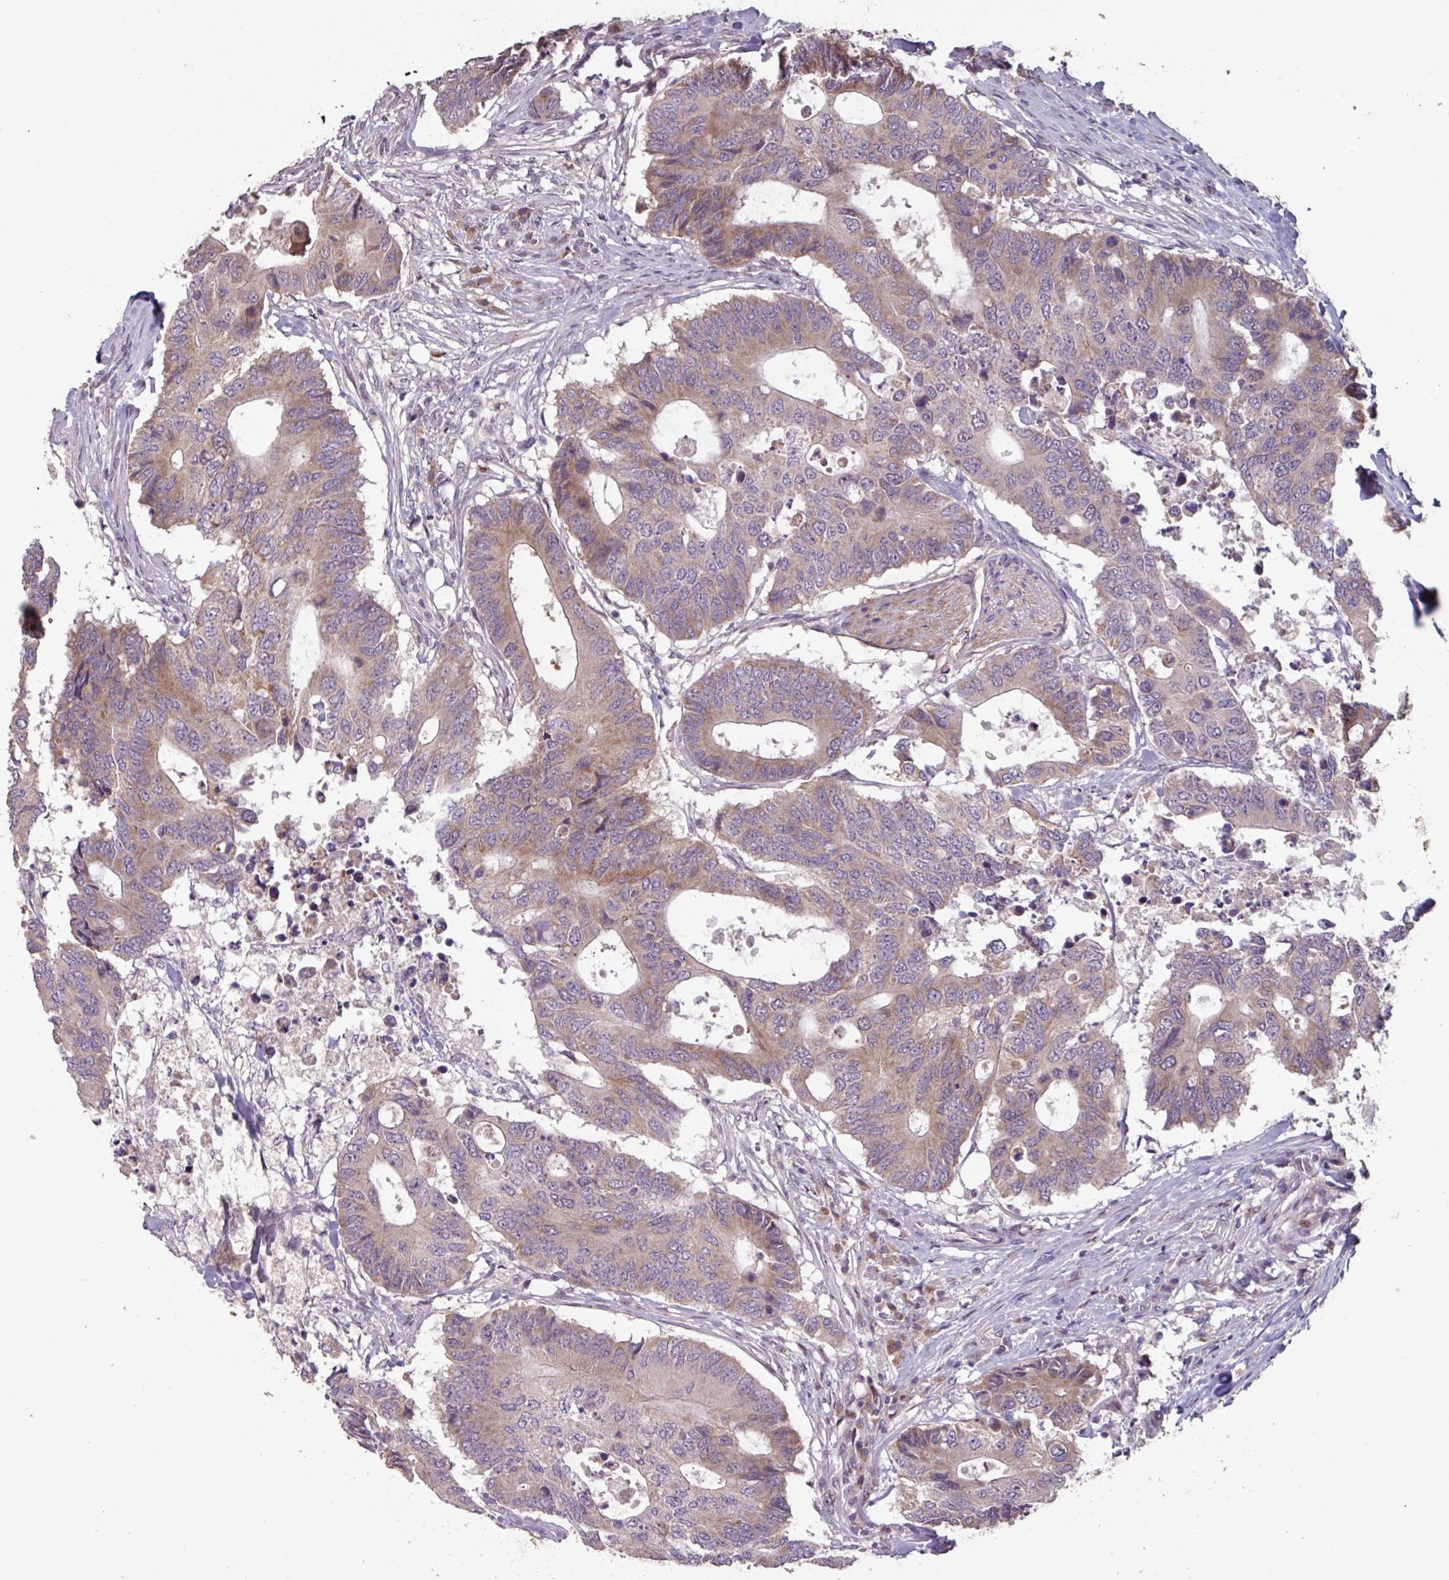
{"staining": {"intensity": "moderate", "quantity": "25%-75%", "location": "cytoplasmic/membranous"}, "tissue": "colorectal cancer", "cell_type": "Tumor cells", "image_type": "cancer", "snomed": [{"axis": "morphology", "description": "Adenocarcinoma, NOS"}, {"axis": "topography", "description": "Colon"}], "caption": "About 25%-75% of tumor cells in colorectal cancer (adenocarcinoma) reveal moderate cytoplasmic/membranous protein positivity as visualized by brown immunohistochemical staining.", "gene": "TMEM88", "patient": {"sex": "male", "age": 71}}